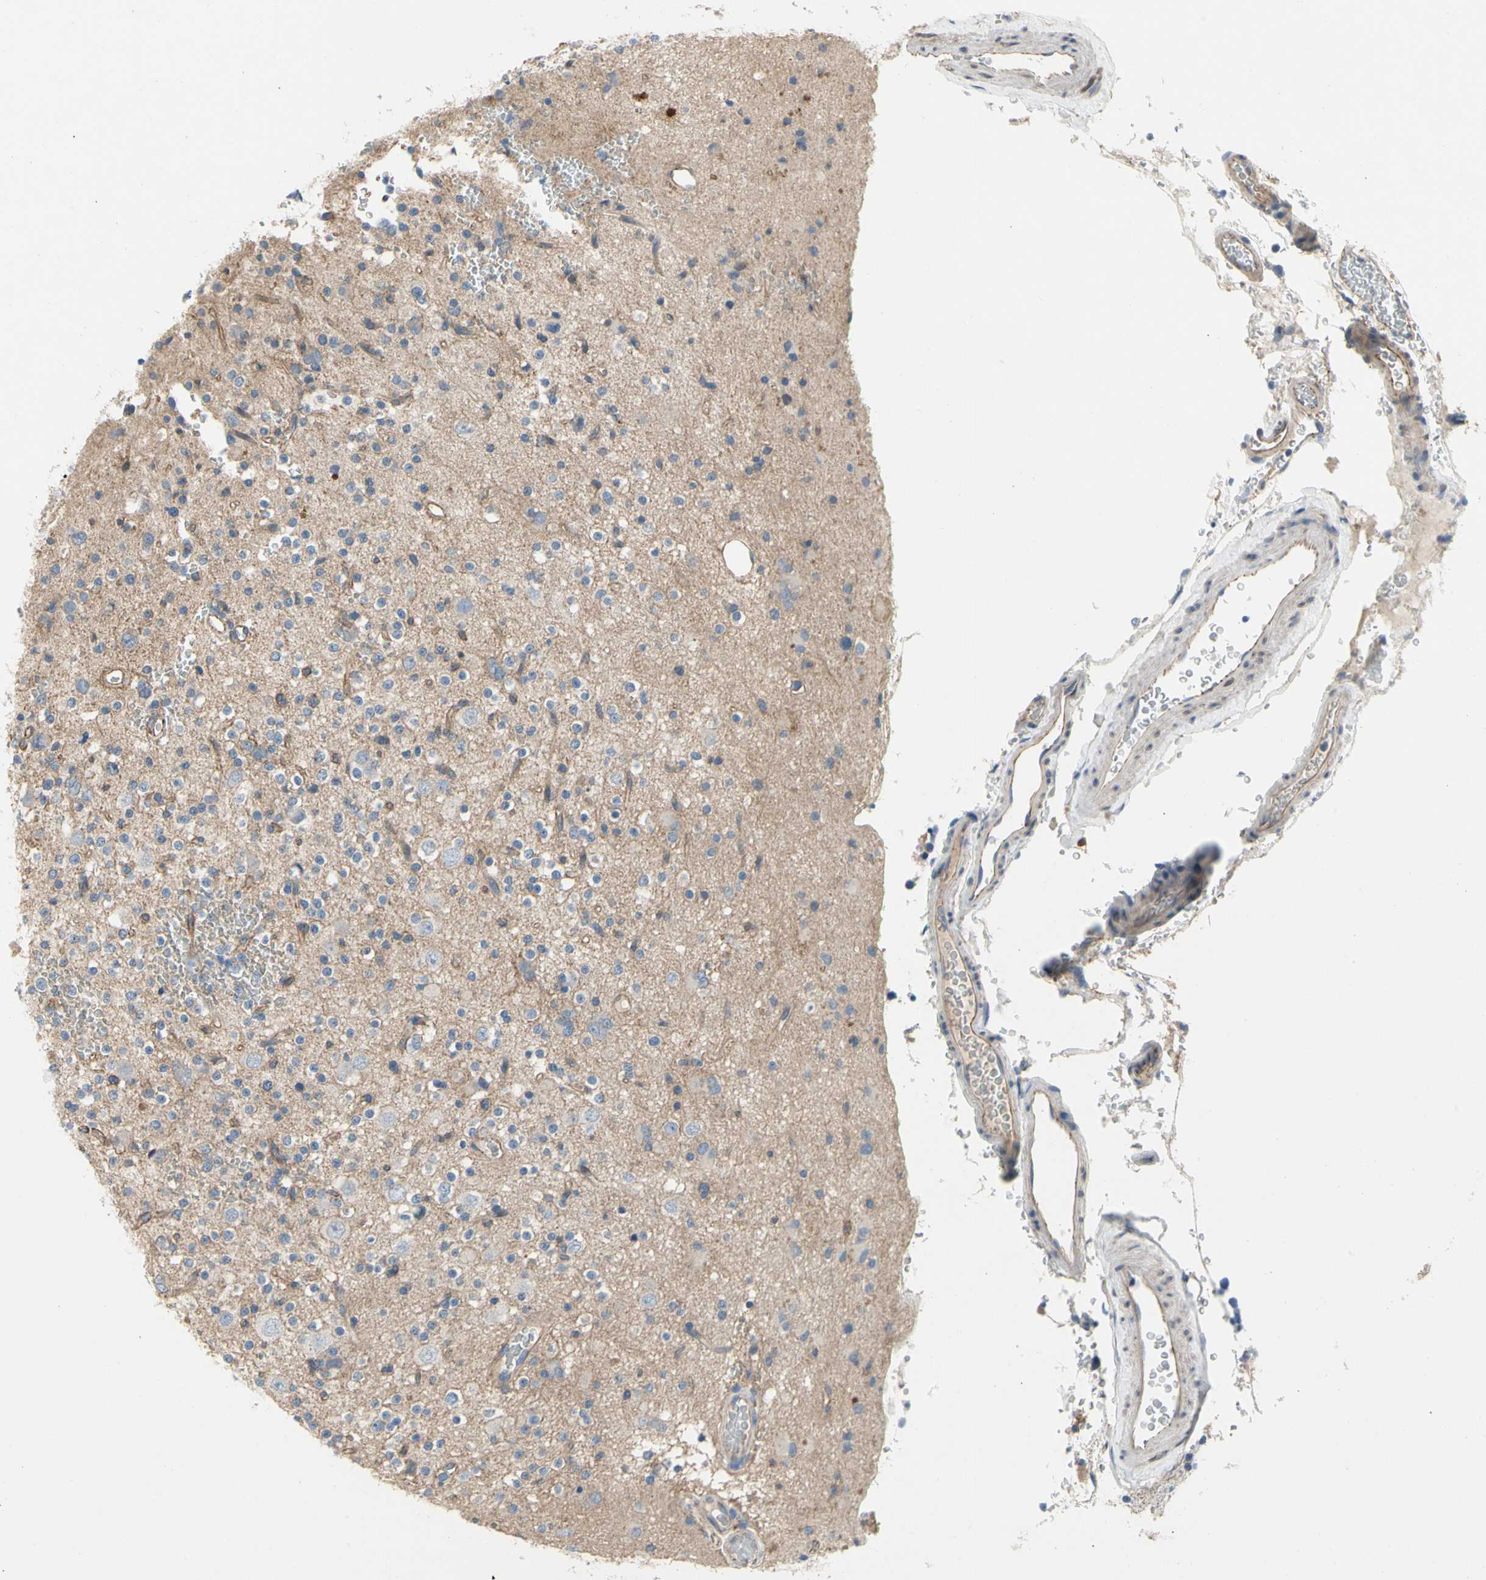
{"staining": {"intensity": "negative", "quantity": "none", "location": "none"}, "tissue": "glioma", "cell_type": "Tumor cells", "image_type": "cancer", "snomed": [{"axis": "morphology", "description": "Glioma, malignant, High grade"}, {"axis": "topography", "description": "Brain"}], "caption": "Immunohistochemistry of high-grade glioma (malignant) displays no staining in tumor cells. Nuclei are stained in blue.", "gene": "LGR6", "patient": {"sex": "male", "age": 47}}